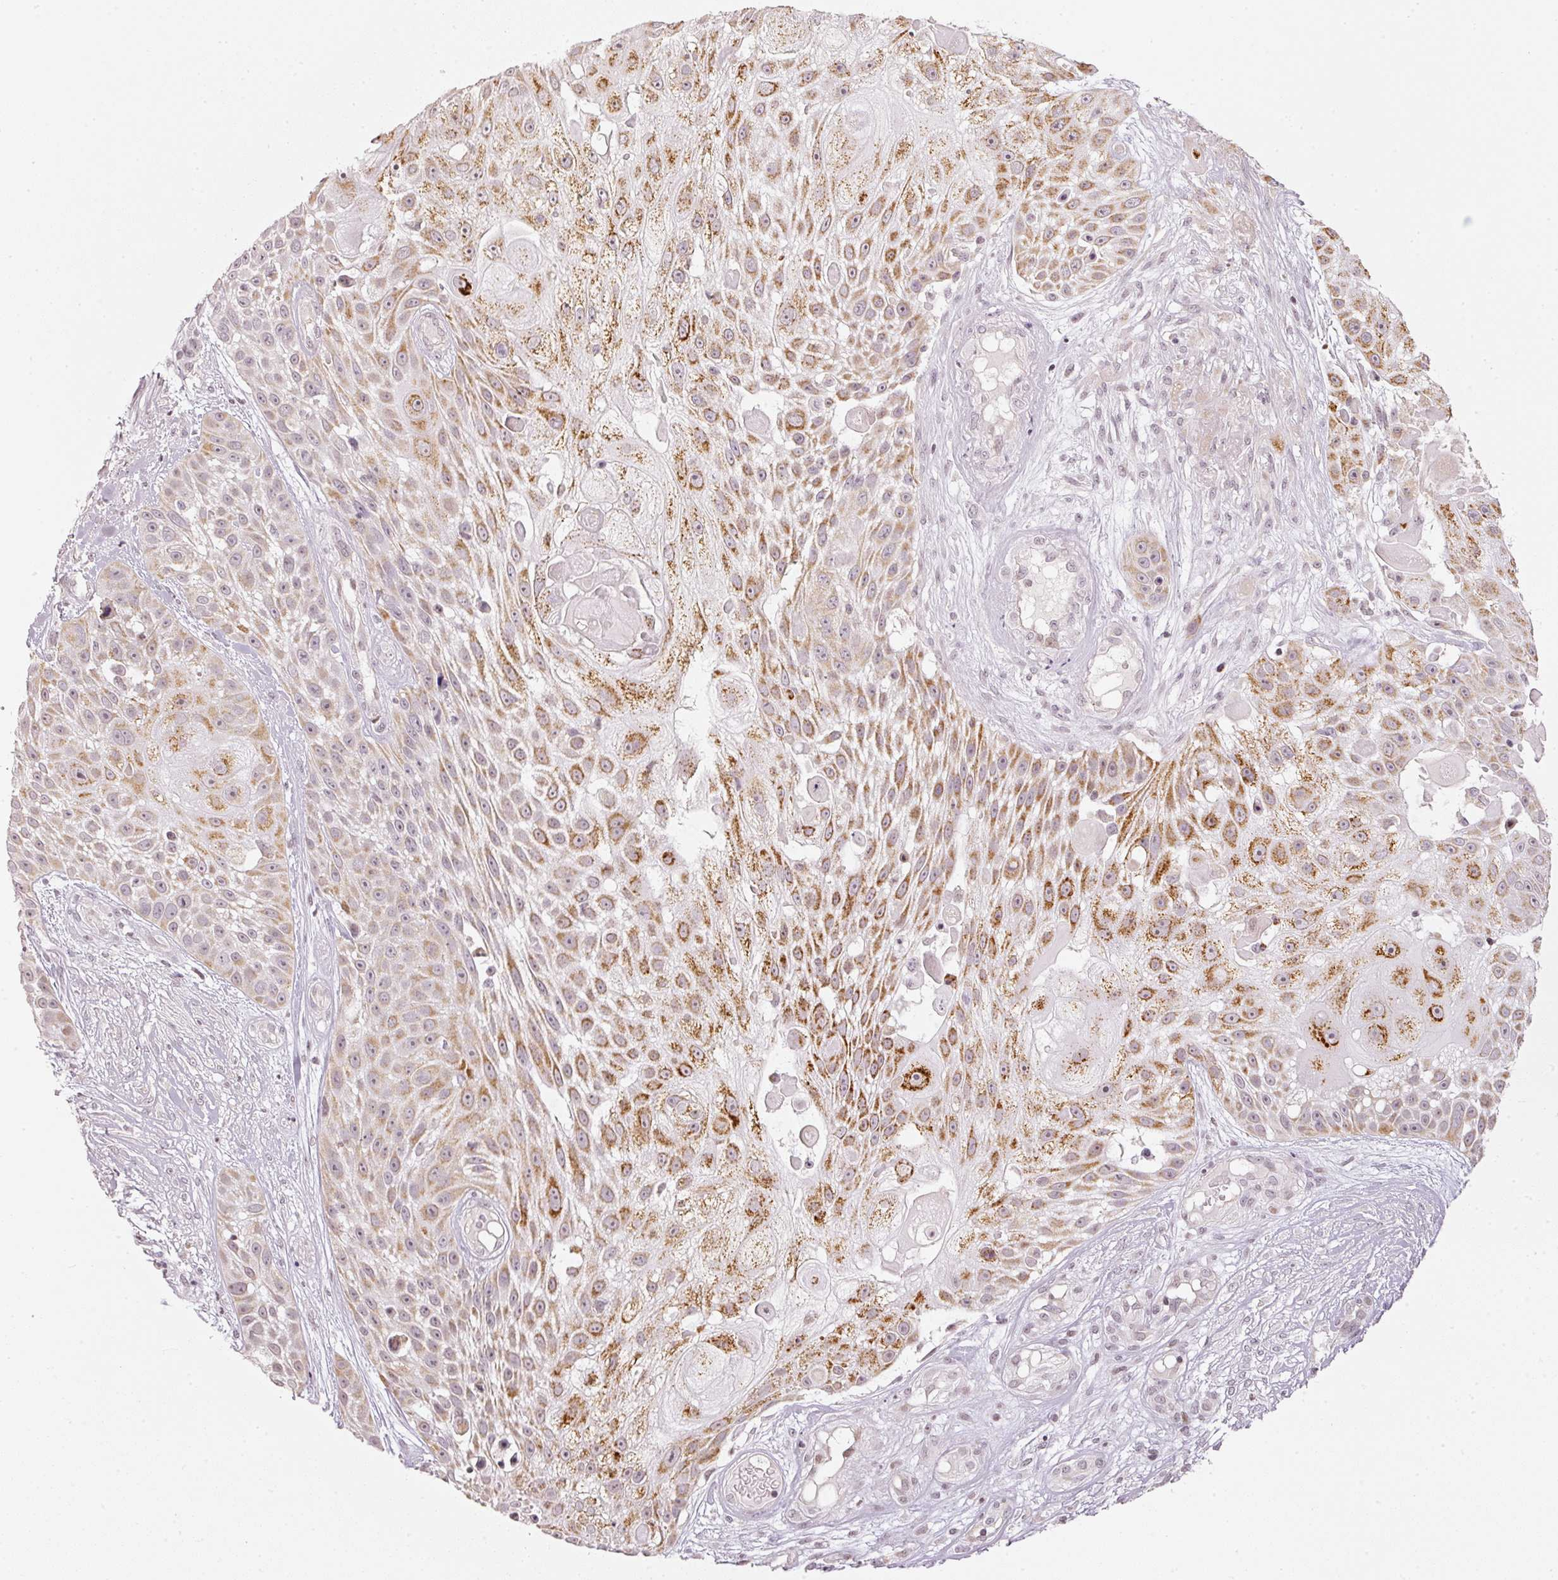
{"staining": {"intensity": "moderate", "quantity": "25%-75%", "location": "cytoplasmic/membranous"}, "tissue": "skin cancer", "cell_type": "Tumor cells", "image_type": "cancer", "snomed": [{"axis": "morphology", "description": "Squamous cell carcinoma, NOS"}, {"axis": "topography", "description": "Skin"}], "caption": "IHC photomicrograph of neoplastic tissue: human skin squamous cell carcinoma stained using IHC shows medium levels of moderate protein expression localized specifically in the cytoplasmic/membranous of tumor cells, appearing as a cytoplasmic/membranous brown color.", "gene": "NRDE2", "patient": {"sex": "female", "age": 86}}